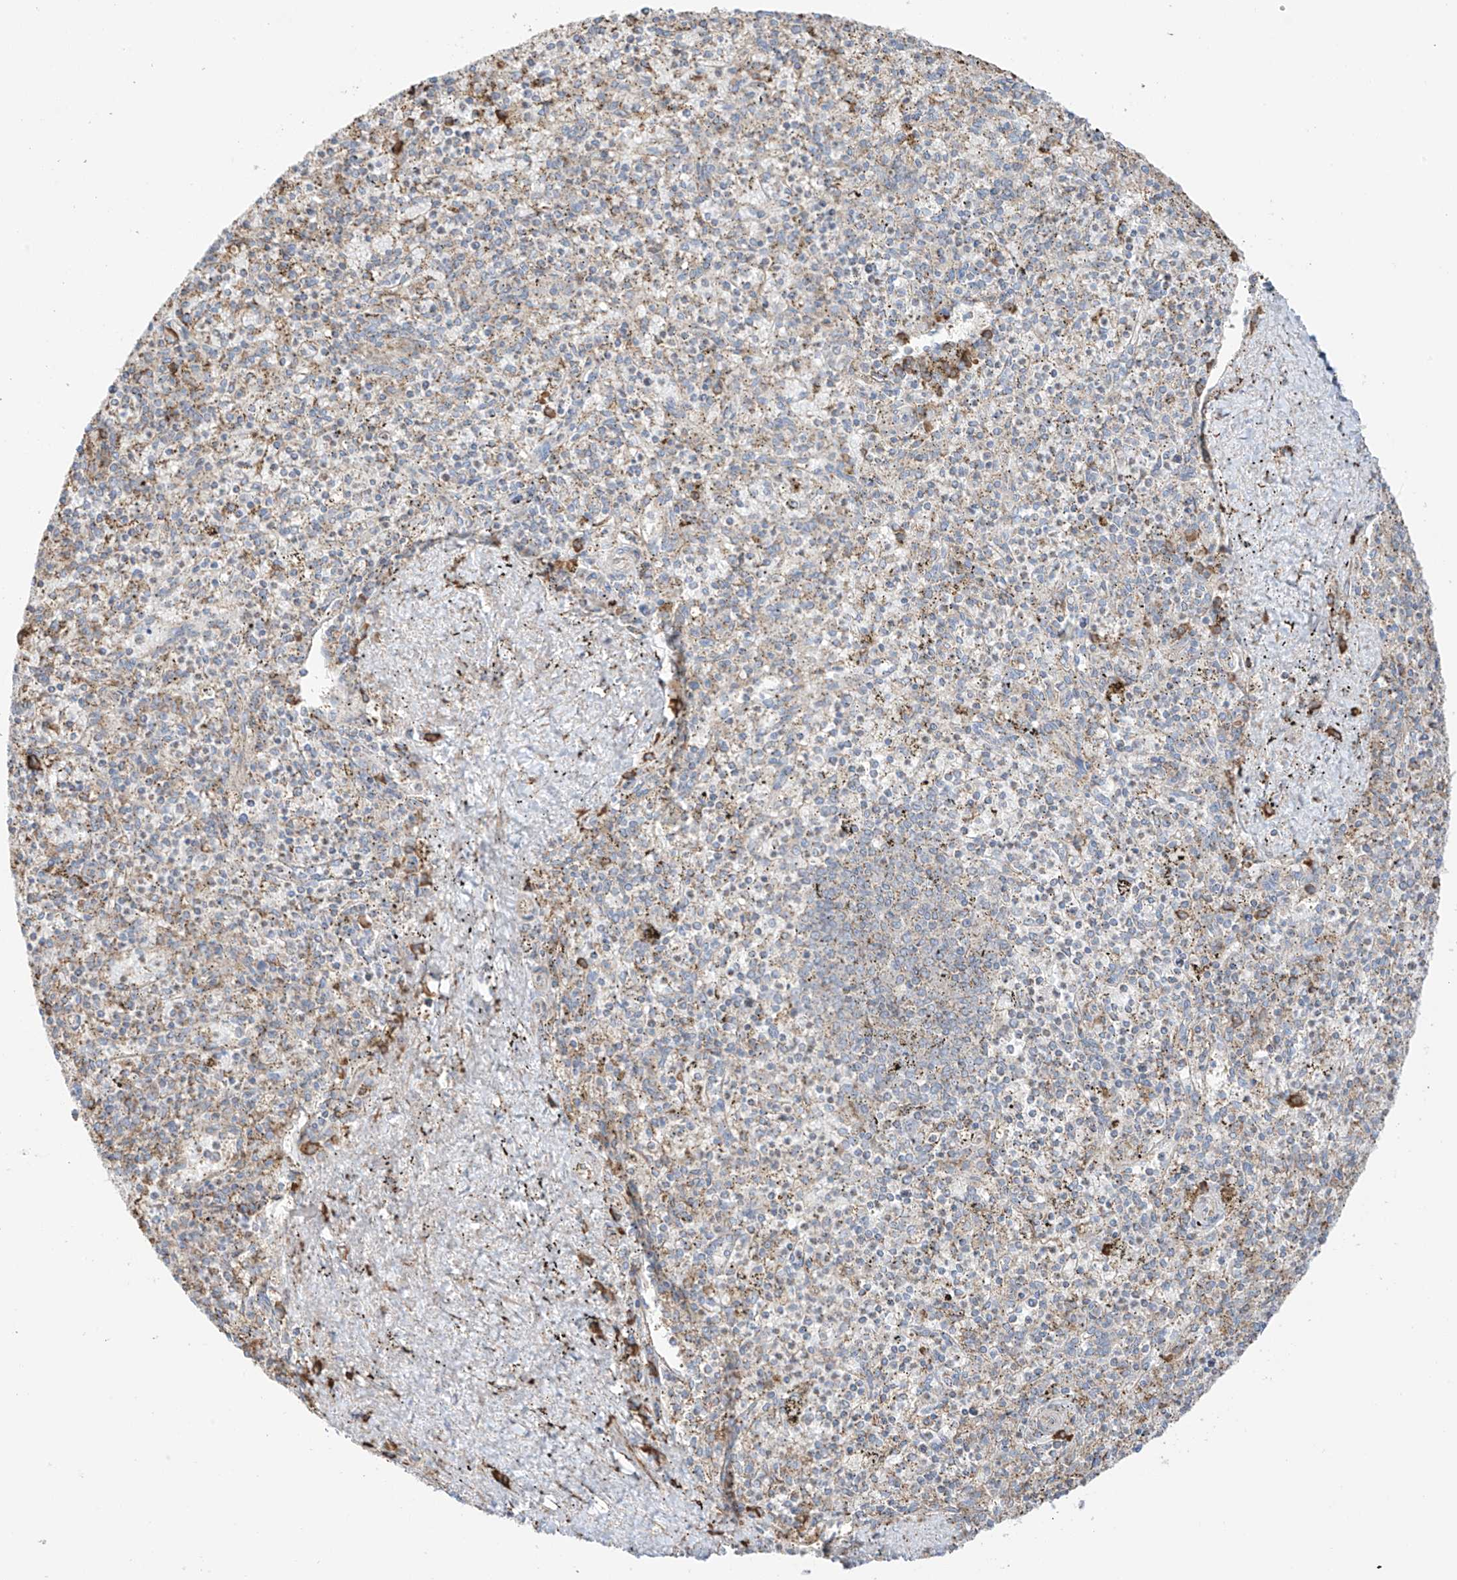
{"staining": {"intensity": "negative", "quantity": "none", "location": "none"}, "tissue": "spleen", "cell_type": "Cells in red pulp", "image_type": "normal", "snomed": [{"axis": "morphology", "description": "Normal tissue, NOS"}, {"axis": "topography", "description": "Spleen"}], "caption": "Cells in red pulp are negative for protein expression in benign human spleen. (Stains: DAB (3,3'-diaminobenzidine) IHC with hematoxylin counter stain, Microscopy: brightfield microscopy at high magnification).", "gene": "XKR3", "patient": {"sex": "male", "age": 72}}